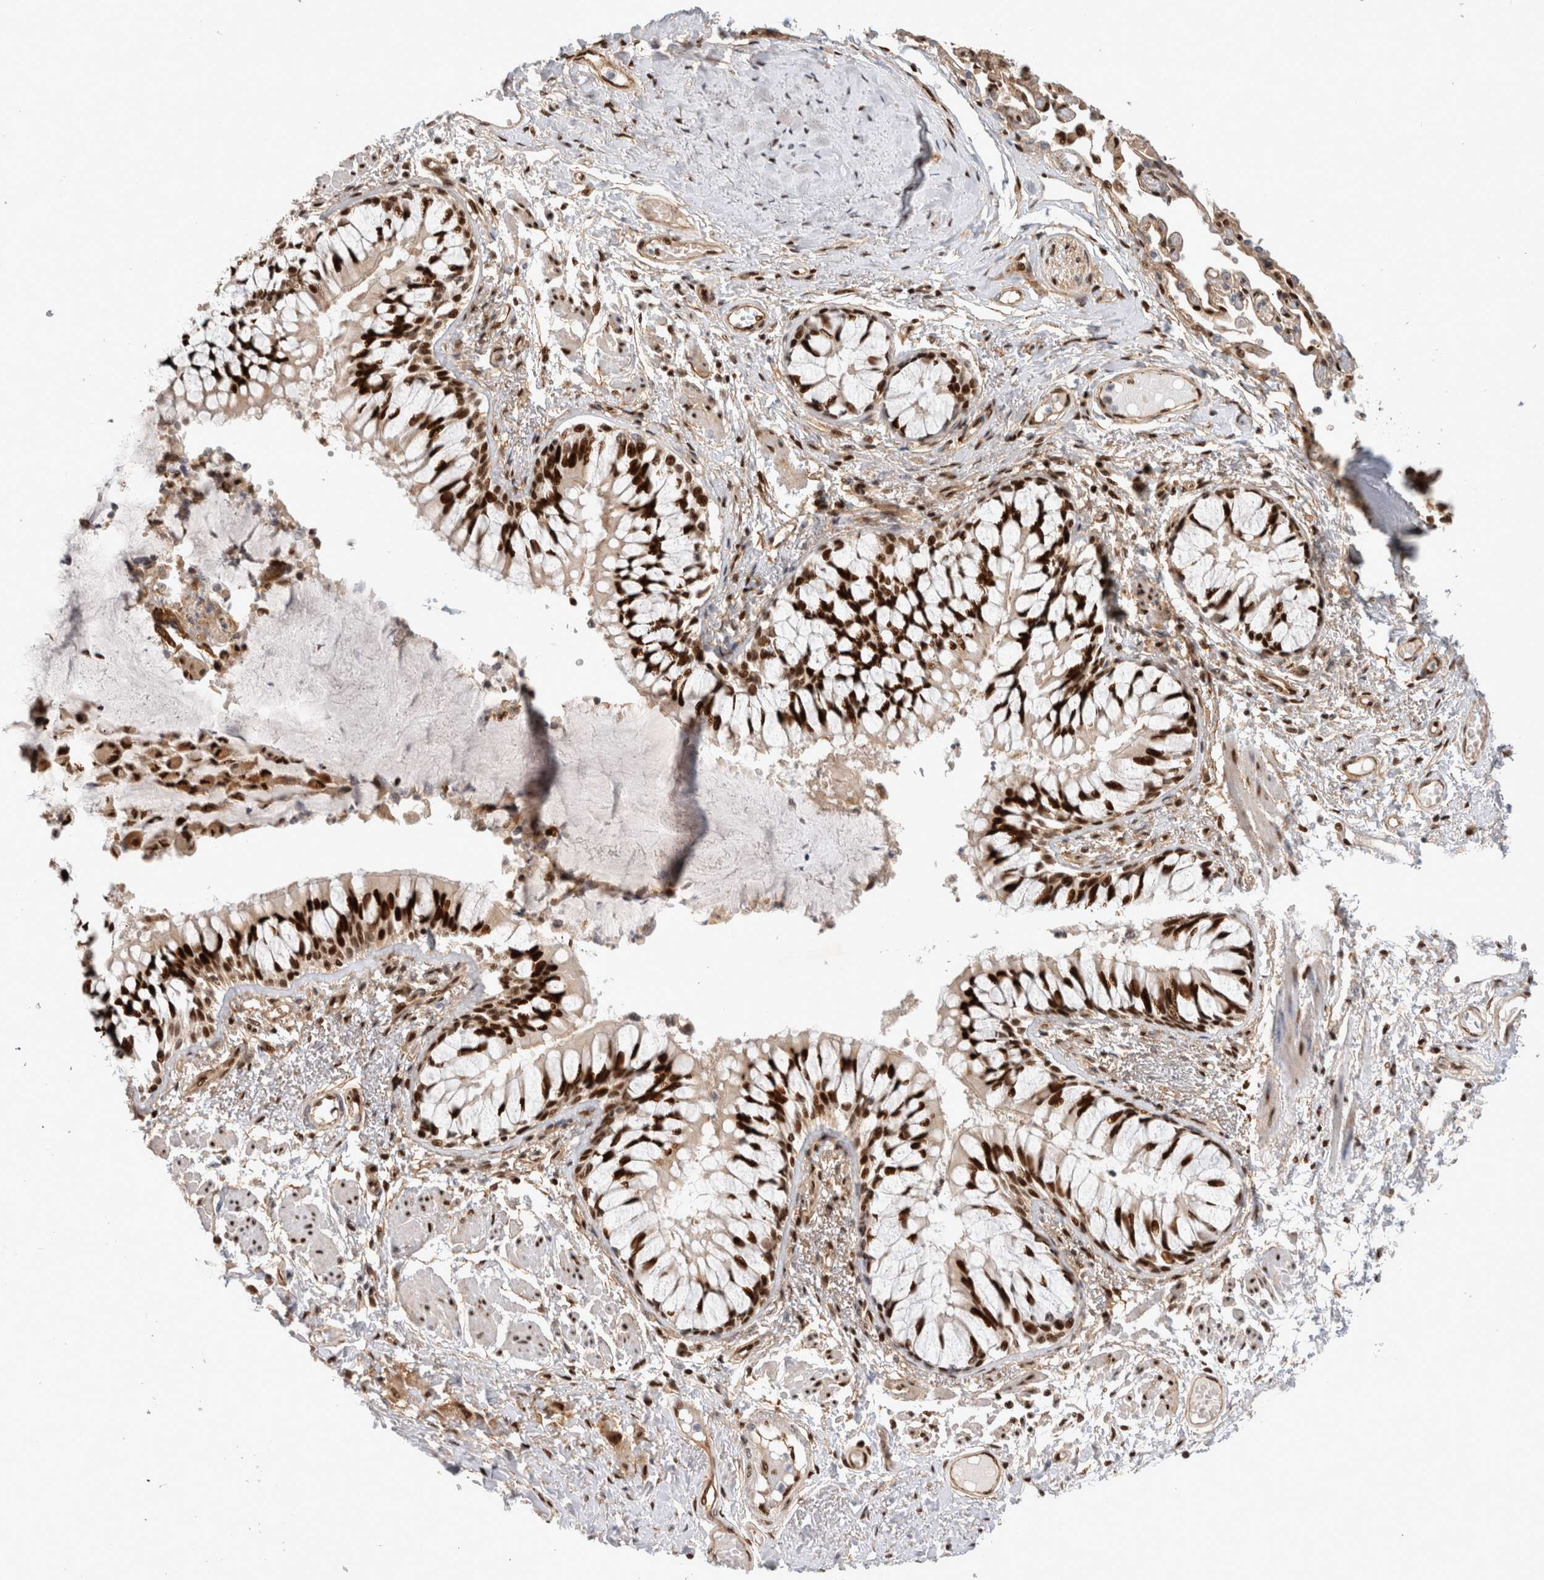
{"staining": {"intensity": "strong", "quantity": ">75%", "location": "cytoplasmic/membranous,nuclear"}, "tissue": "bronchus", "cell_type": "Respiratory epithelial cells", "image_type": "normal", "snomed": [{"axis": "morphology", "description": "Normal tissue, NOS"}, {"axis": "topography", "description": "Cartilage tissue"}, {"axis": "topography", "description": "Bronchus"}, {"axis": "topography", "description": "Lung"}], "caption": "Approximately >75% of respiratory epithelial cells in normal bronchus show strong cytoplasmic/membranous,nuclear protein staining as visualized by brown immunohistochemical staining.", "gene": "TCF4", "patient": {"sex": "male", "age": 64}}